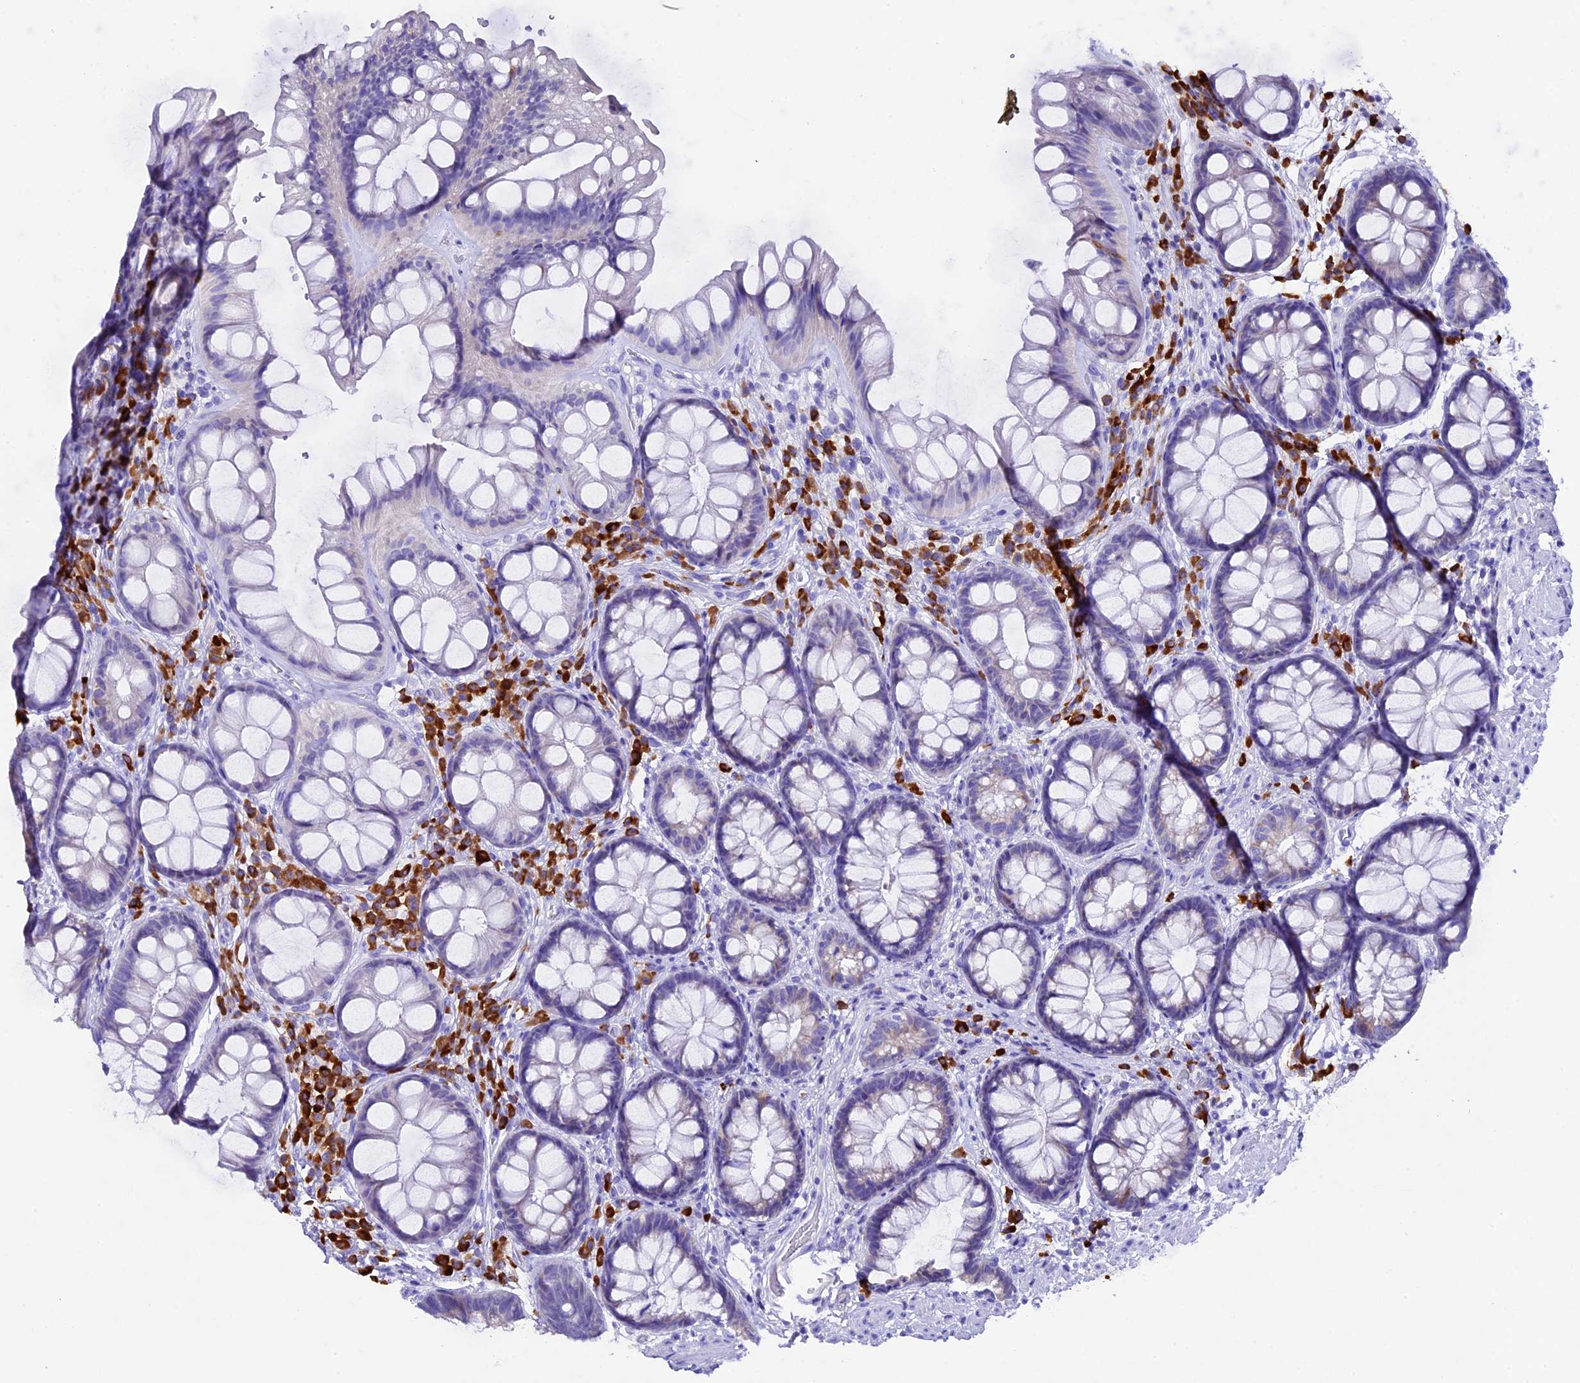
{"staining": {"intensity": "negative", "quantity": "none", "location": "none"}, "tissue": "rectum", "cell_type": "Glandular cells", "image_type": "normal", "snomed": [{"axis": "morphology", "description": "Normal tissue, NOS"}, {"axis": "topography", "description": "Rectum"}], "caption": "This is an immunohistochemistry (IHC) image of unremarkable rectum. There is no expression in glandular cells.", "gene": "FKBP11", "patient": {"sex": "male", "age": 74}}